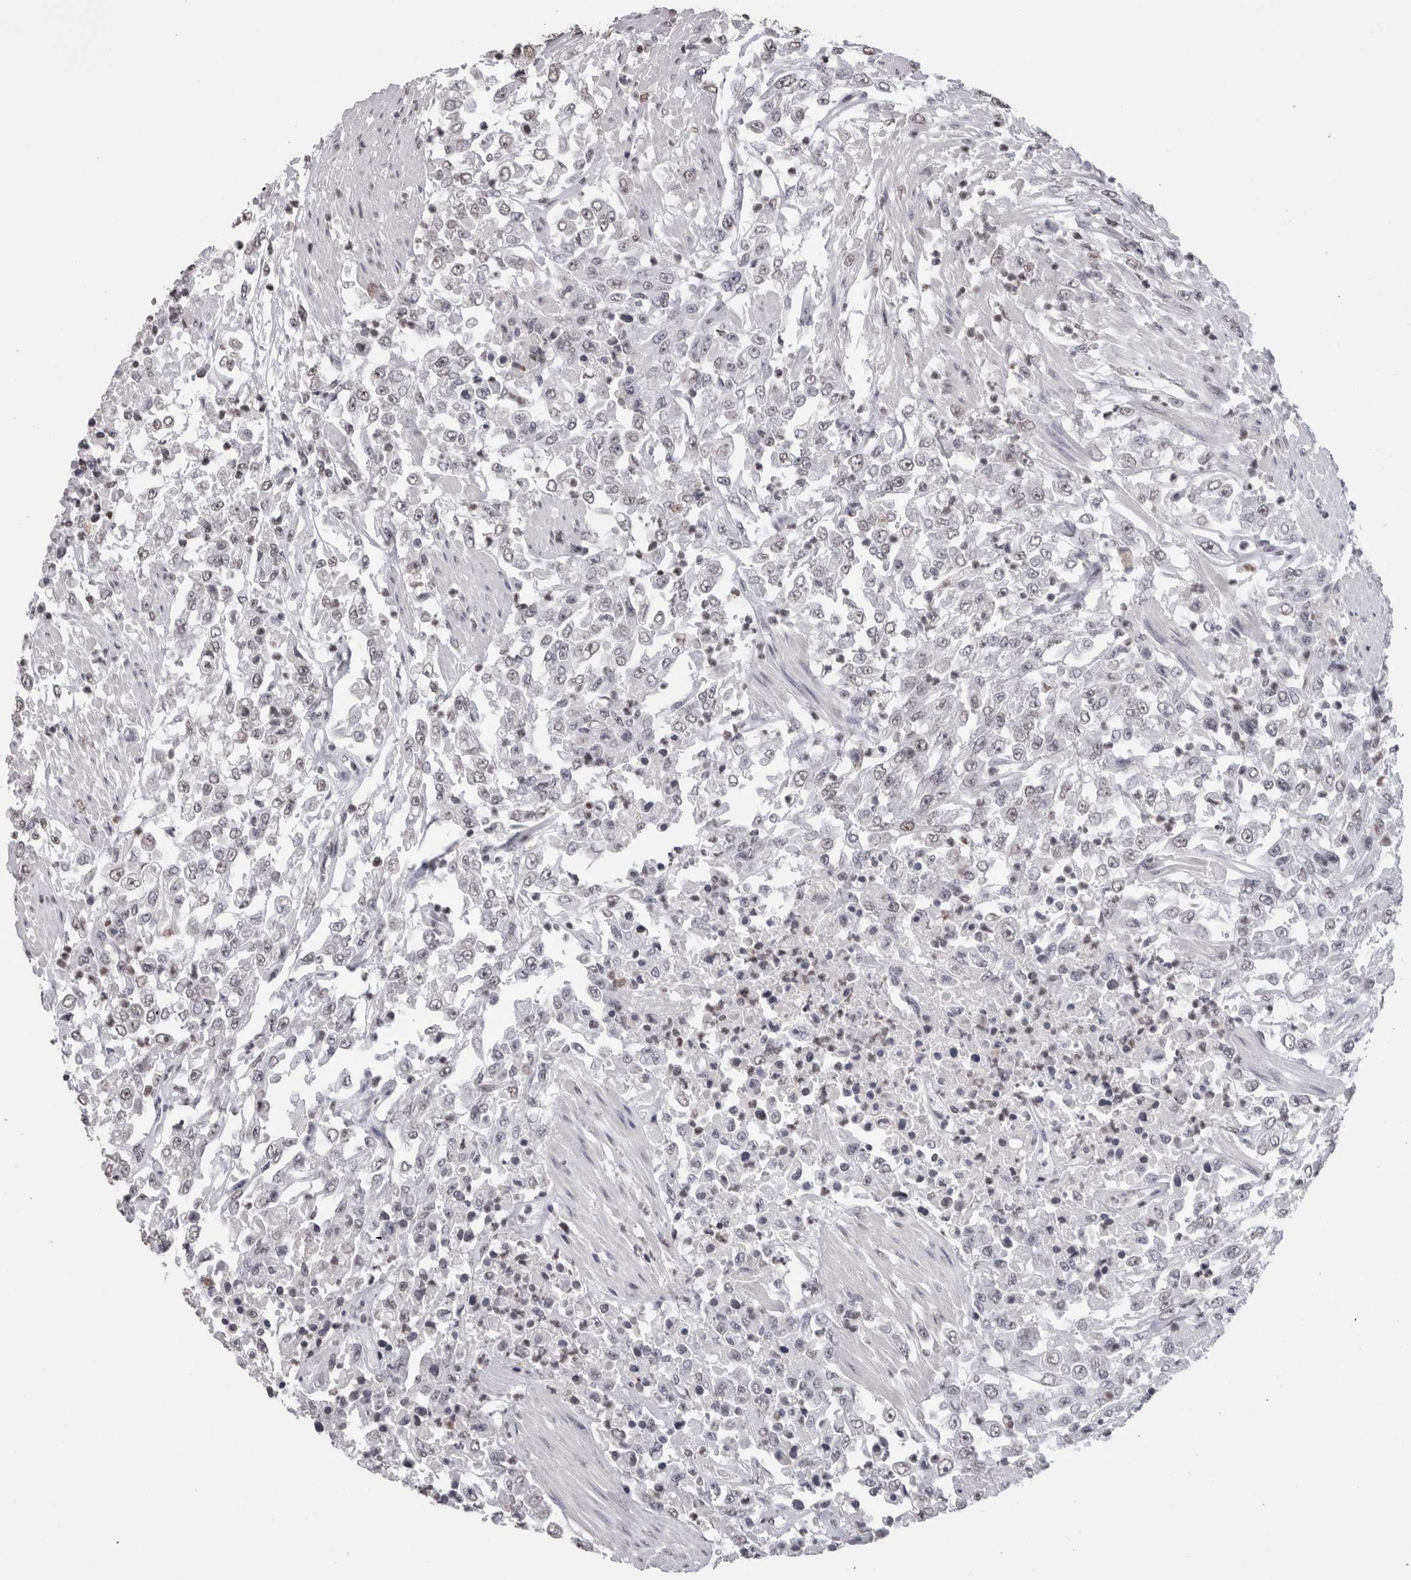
{"staining": {"intensity": "negative", "quantity": "none", "location": "none"}, "tissue": "urothelial cancer", "cell_type": "Tumor cells", "image_type": "cancer", "snomed": [{"axis": "morphology", "description": "Urothelial carcinoma, High grade"}, {"axis": "topography", "description": "Urinary bladder"}], "caption": "Immunohistochemical staining of urothelial carcinoma (high-grade) exhibits no significant expression in tumor cells.", "gene": "SMC1A", "patient": {"sex": "male", "age": 46}}